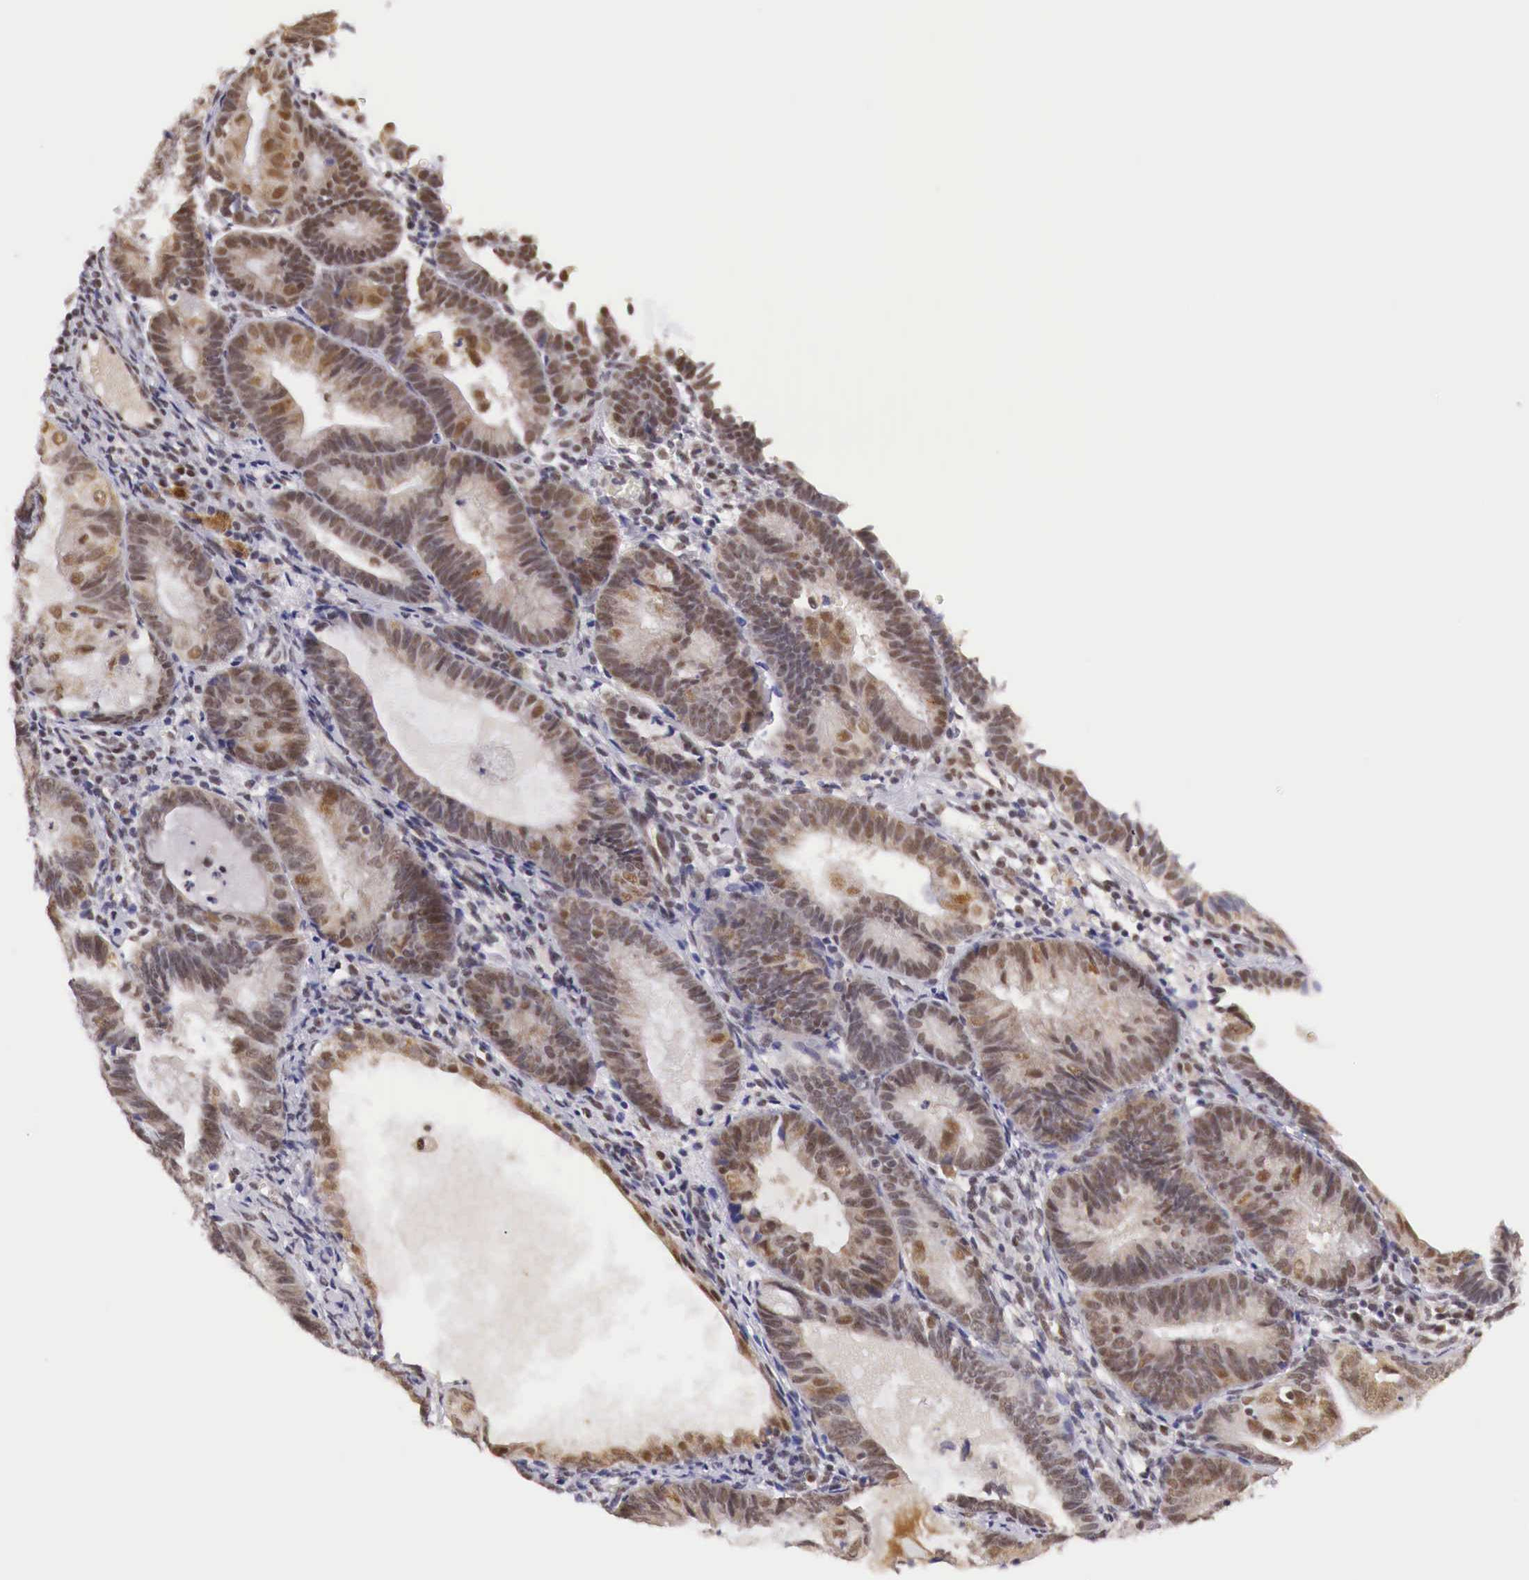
{"staining": {"intensity": "weak", "quantity": ">75%", "location": "cytoplasmic/membranous,nuclear"}, "tissue": "endometrial cancer", "cell_type": "Tumor cells", "image_type": "cancer", "snomed": [{"axis": "morphology", "description": "Adenocarcinoma, NOS"}, {"axis": "topography", "description": "Endometrium"}], "caption": "The micrograph reveals immunohistochemical staining of endometrial adenocarcinoma. There is weak cytoplasmic/membranous and nuclear expression is appreciated in approximately >75% of tumor cells.", "gene": "GPKOW", "patient": {"sex": "female", "age": 63}}